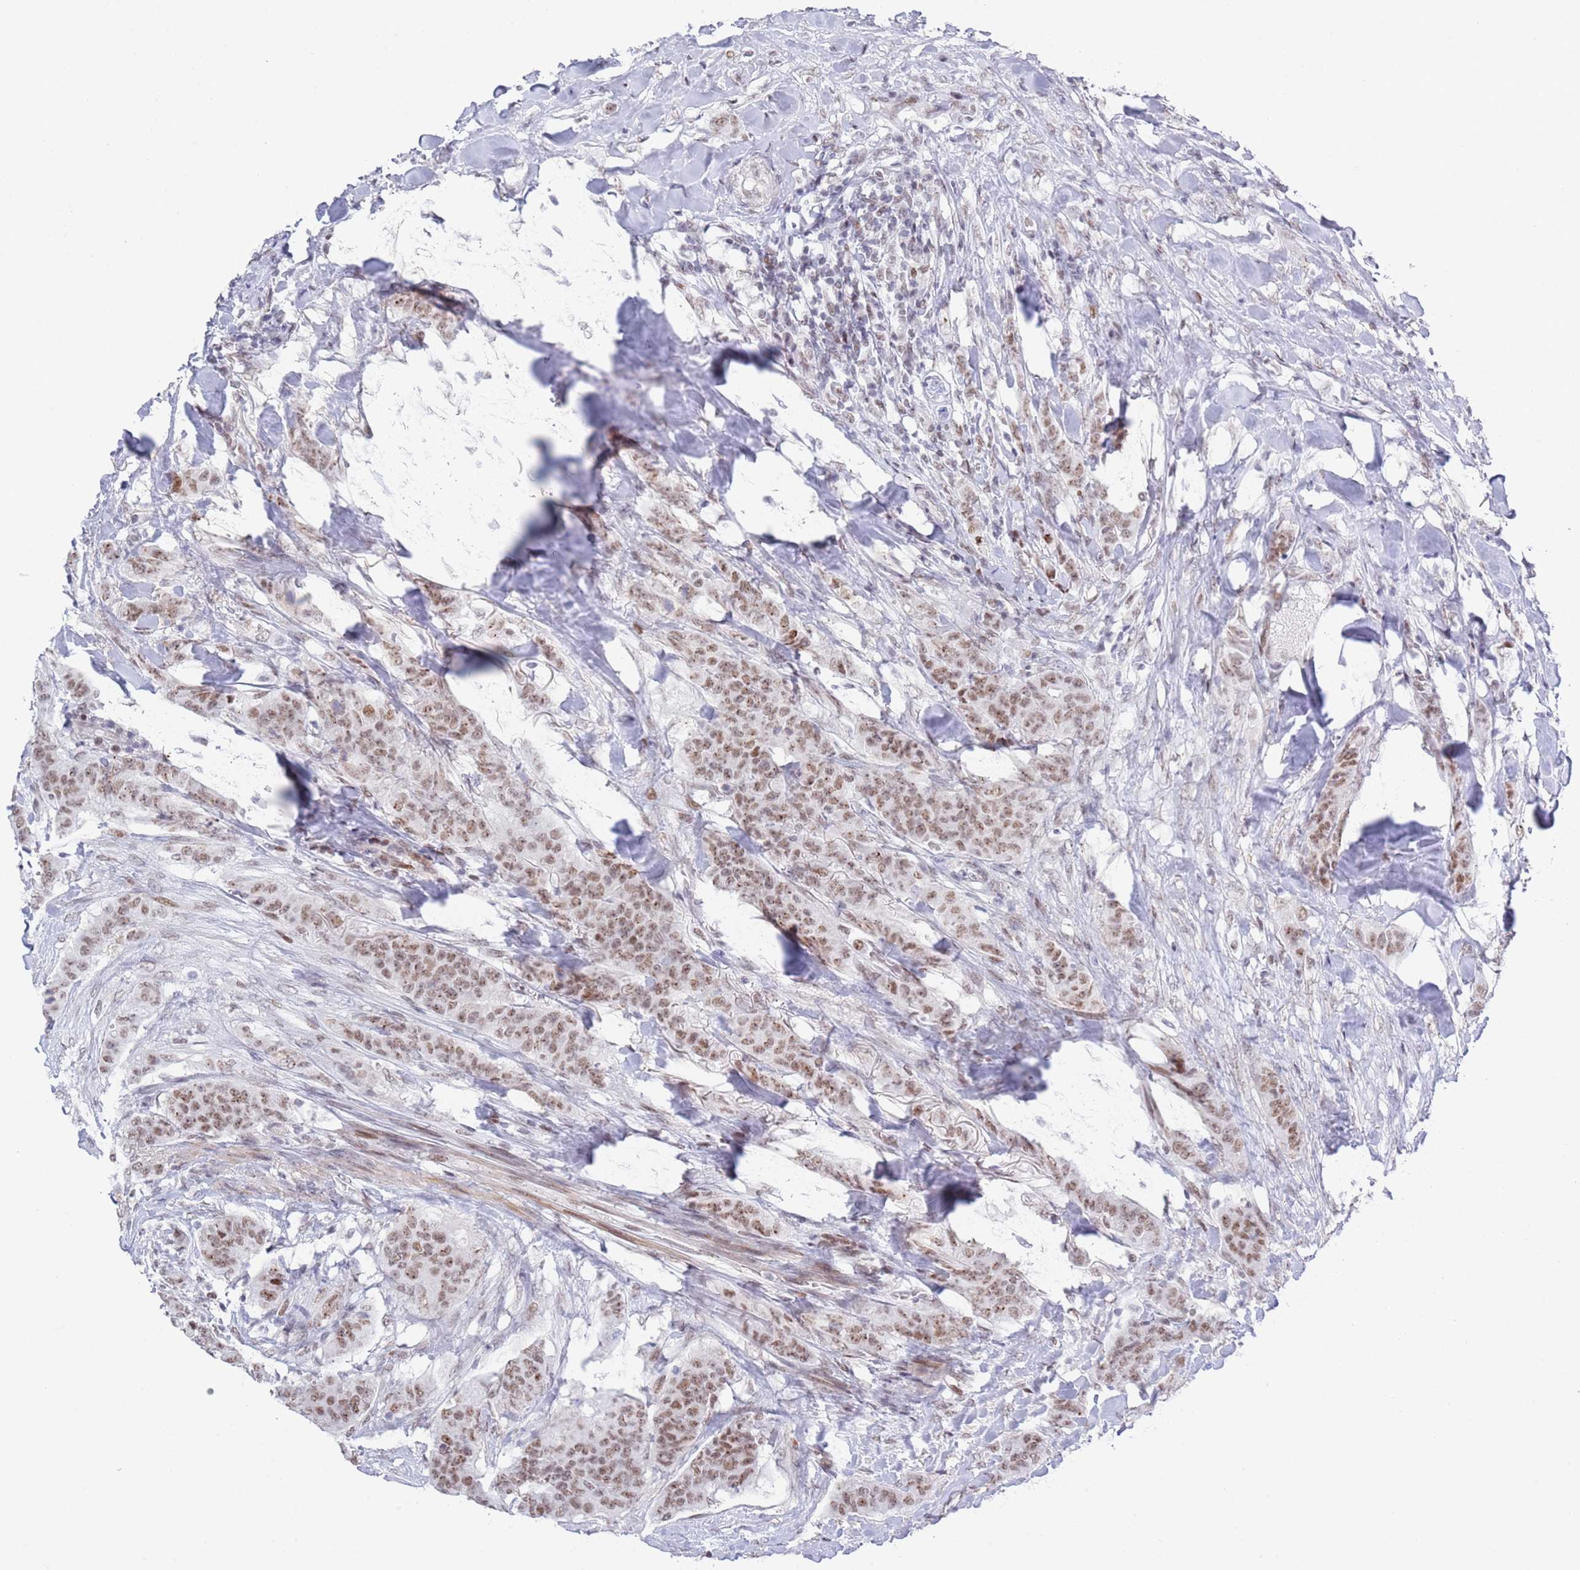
{"staining": {"intensity": "moderate", "quantity": ">75%", "location": "nuclear"}, "tissue": "breast cancer", "cell_type": "Tumor cells", "image_type": "cancer", "snomed": [{"axis": "morphology", "description": "Duct carcinoma"}, {"axis": "topography", "description": "Breast"}], "caption": "Immunohistochemistry (IHC) of human breast cancer (intraductal carcinoma) demonstrates medium levels of moderate nuclear staining in approximately >75% of tumor cells.", "gene": "ZNF382", "patient": {"sex": "female", "age": 40}}